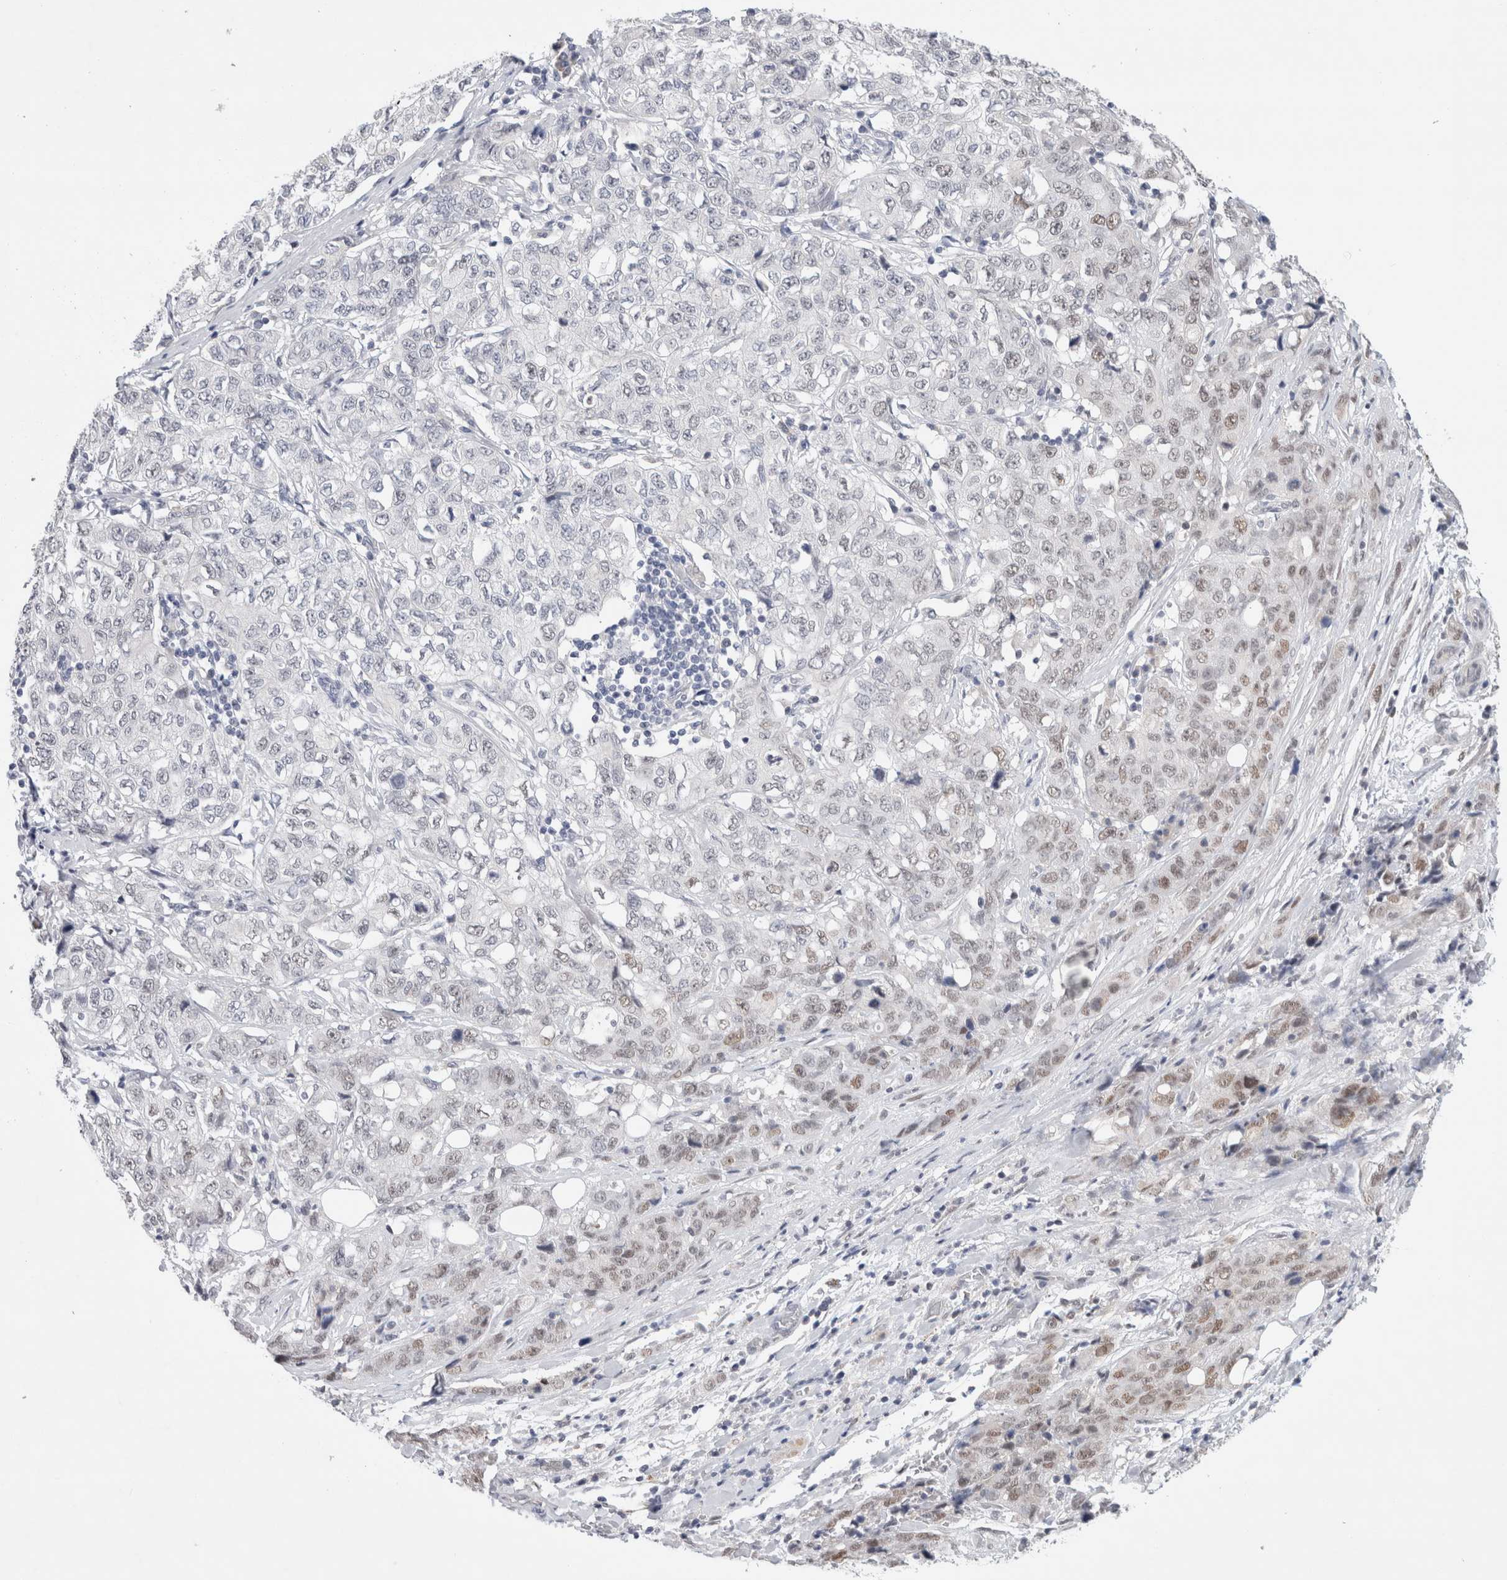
{"staining": {"intensity": "weak", "quantity": "<25%", "location": "nuclear"}, "tissue": "stomach cancer", "cell_type": "Tumor cells", "image_type": "cancer", "snomed": [{"axis": "morphology", "description": "Adenocarcinoma, NOS"}, {"axis": "topography", "description": "Stomach"}], "caption": "DAB immunohistochemical staining of human adenocarcinoma (stomach) exhibits no significant staining in tumor cells.", "gene": "KNL1", "patient": {"sex": "male", "age": 48}}